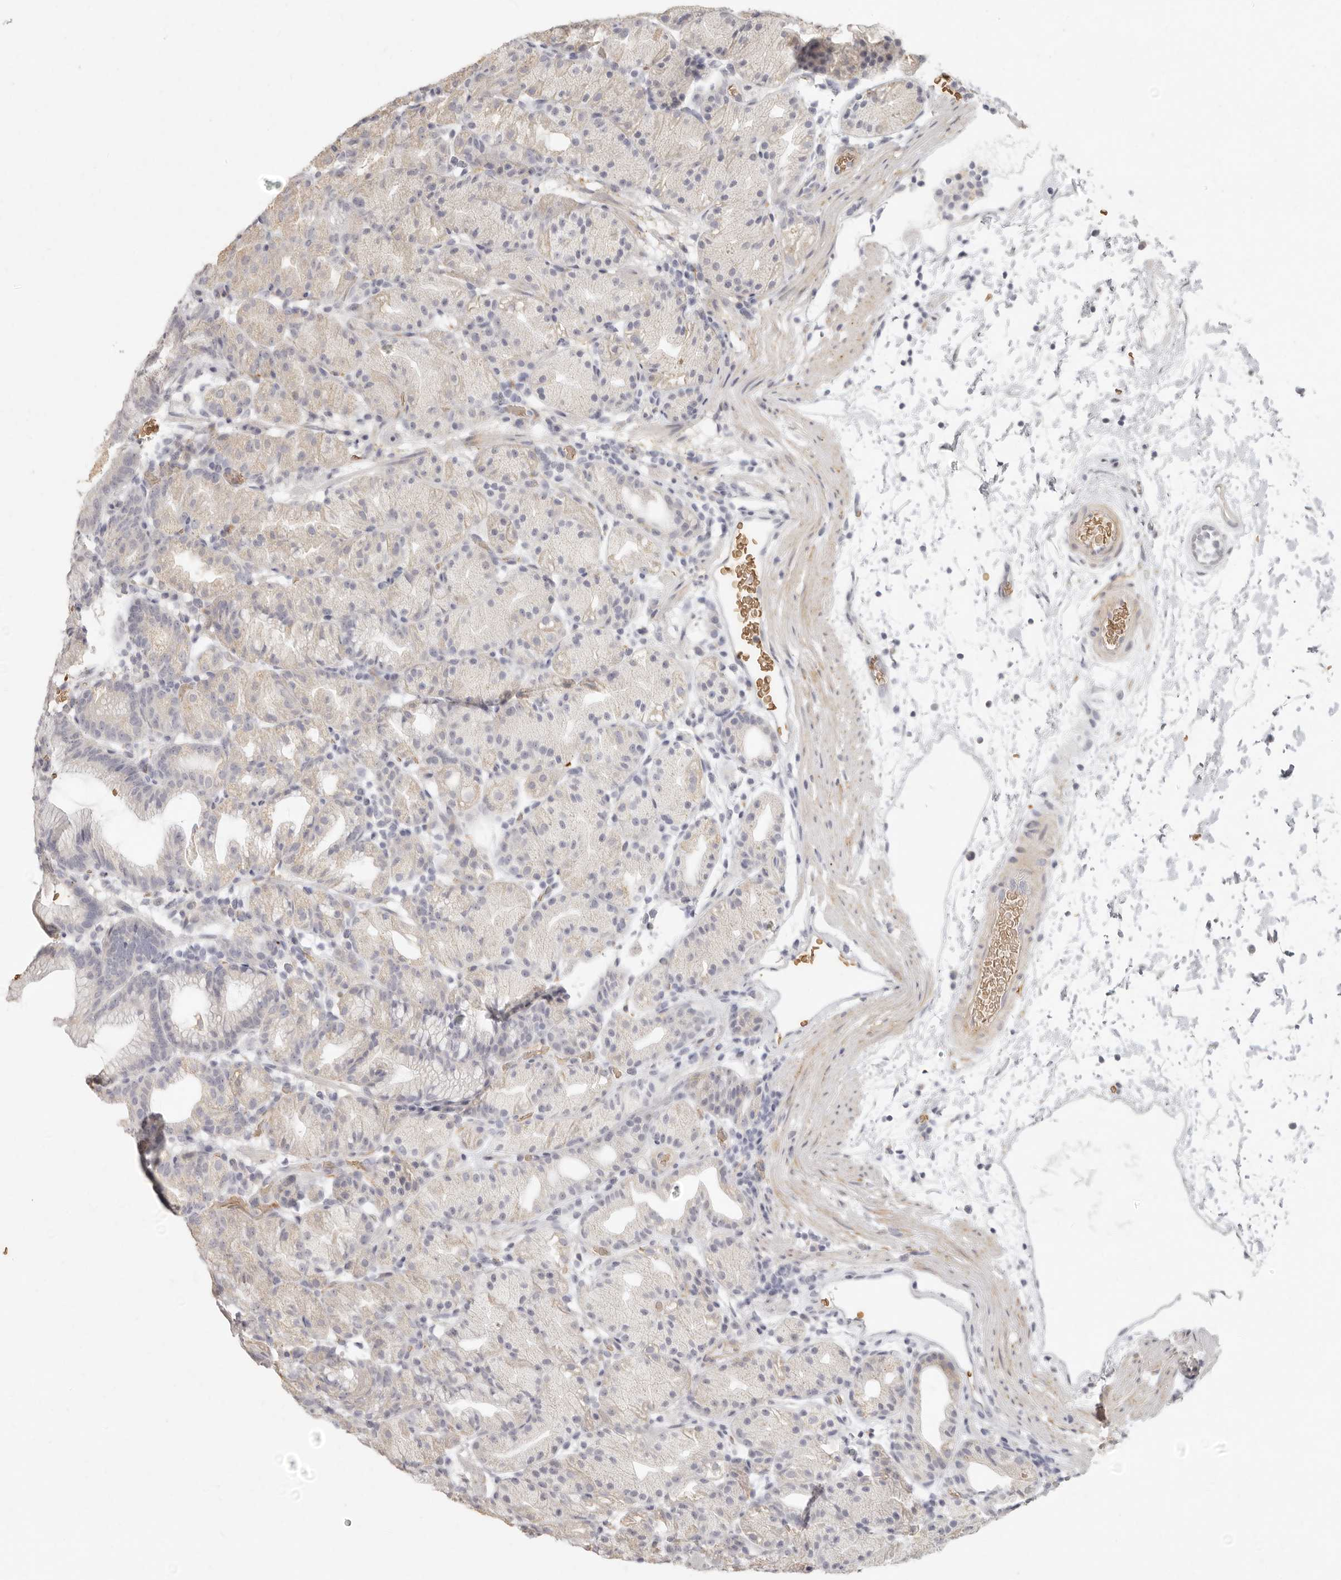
{"staining": {"intensity": "moderate", "quantity": "<25%", "location": "cytoplasmic/membranous"}, "tissue": "stomach", "cell_type": "Glandular cells", "image_type": "normal", "snomed": [{"axis": "morphology", "description": "Normal tissue, NOS"}, {"axis": "topography", "description": "Stomach, upper"}], "caption": "An immunohistochemistry micrograph of benign tissue is shown. Protein staining in brown shows moderate cytoplasmic/membranous positivity in stomach within glandular cells.", "gene": "NIBAN1", "patient": {"sex": "male", "age": 48}}